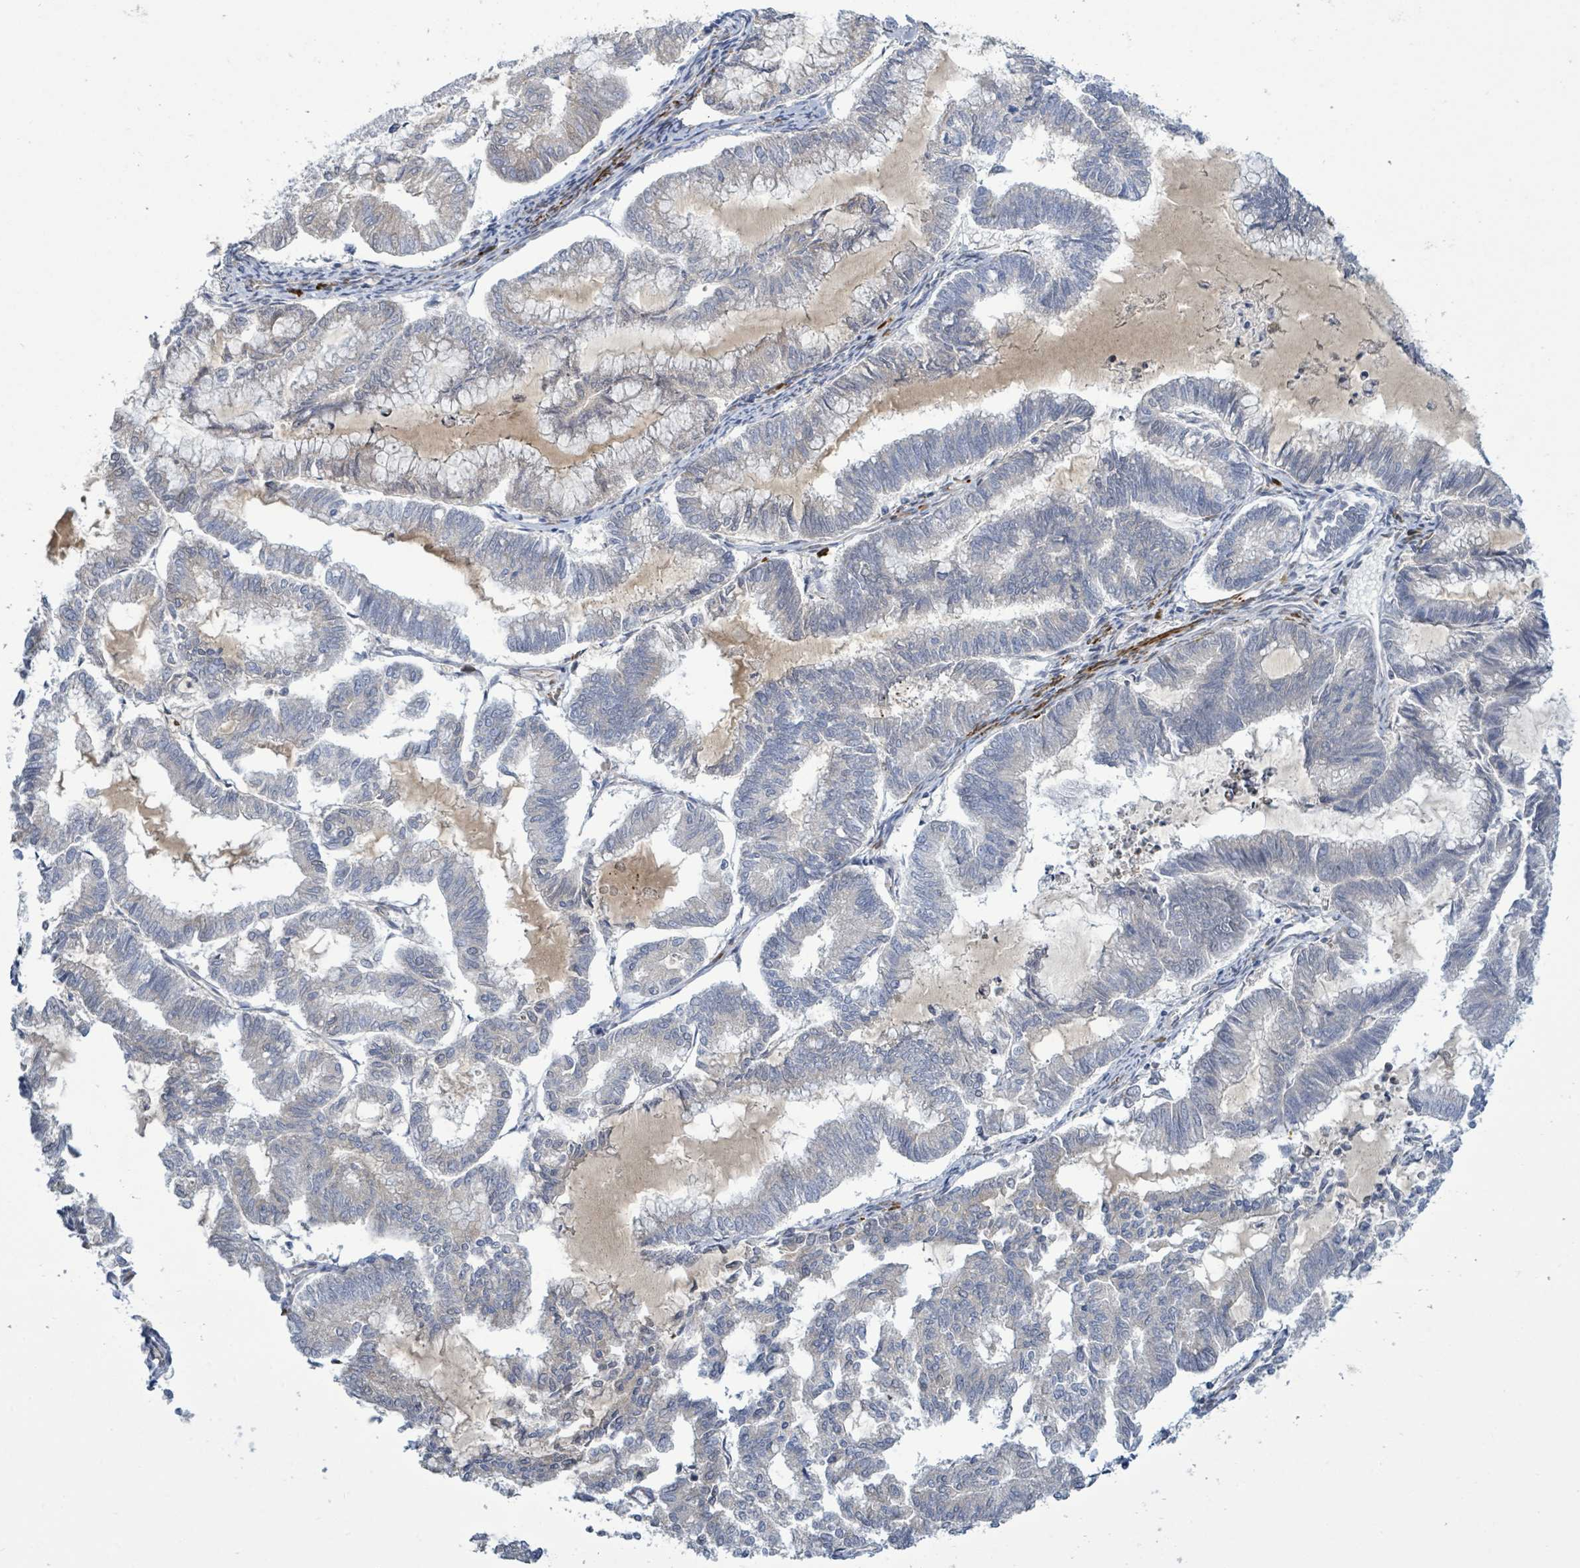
{"staining": {"intensity": "negative", "quantity": "none", "location": "none"}, "tissue": "endometrial cancer", "cell_type": "Tumor cells", "image_type": "cancer", "snomed": [{"axis": "morphology", "description": "Adenocarcinoma, NOS"}, {"axis": "topography", "description": "Endometrium"}], "caption": "High magnification brightfield microscopy of endometrial adenocarcinoma stained with DAB (3,3'-diaminobenzidine) (brown) and counterstained with hematoxylin (blue): tumor cells show no significant expression. (DAB IHC visualized using brightfield microscopy, high magnification).", "gene": "SIRPB1", "patient": {"sex": "female", "age": 79}}